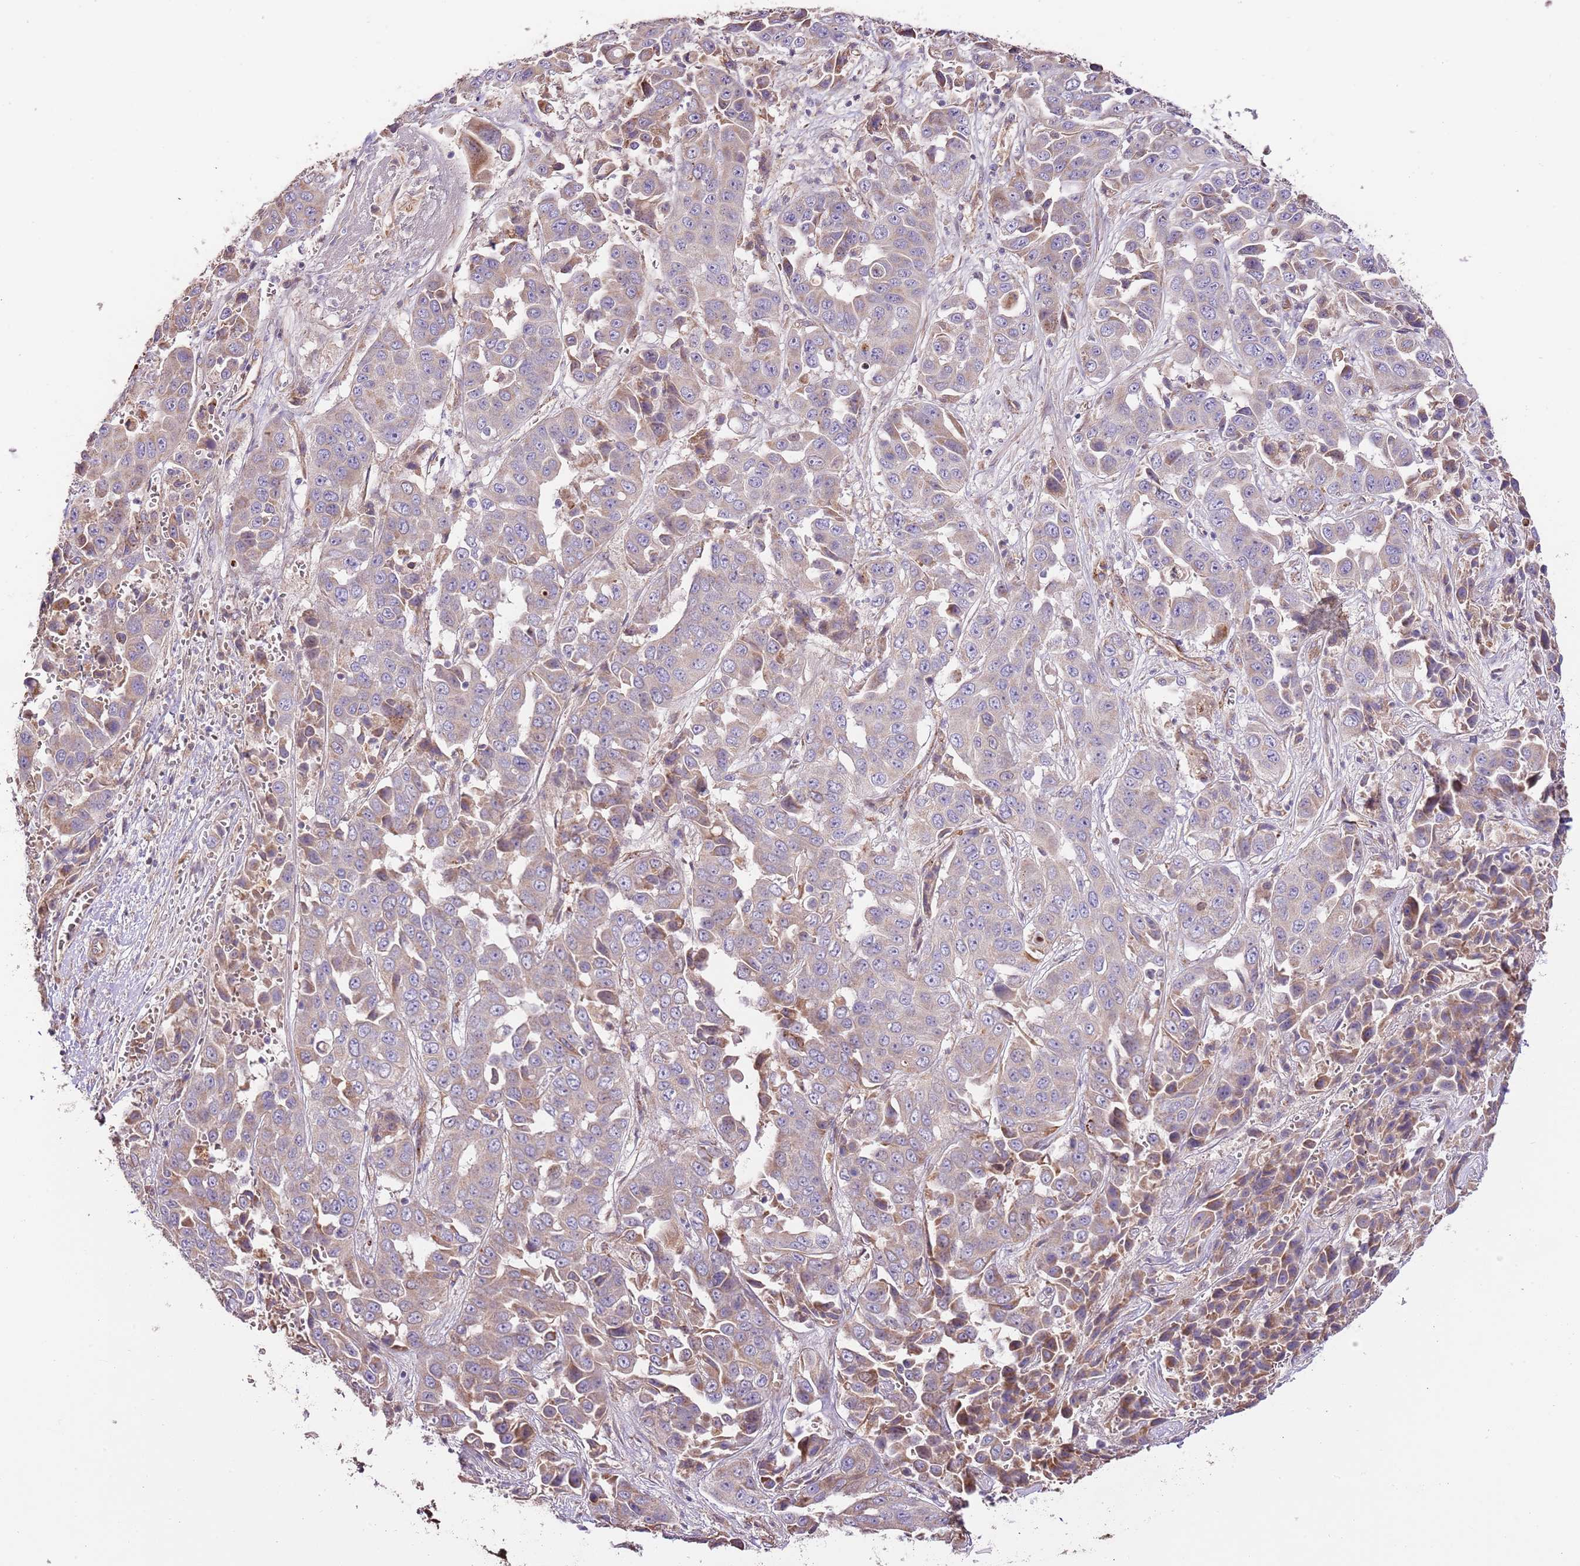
{"staining": {"intensity": "moderate", "quantity": "<25%", "location": "cytoplasmic/membranous"}, "tissue": "liver cancer", "cell_type": "Tumor cells", "image_type": "cancer", "snomed": [{"axis": "morphology", "description": "Cholangiocarcinoma"}, {"axis": "topography", "description": "Liver"}], "caption": "Brown immunohistochemical staining in liver cancer (cholangiocarcinoma) demonstrates moderate cytoplasmic/membranous positivity in about <25% of tumor cells.", "gene": "DOCK6", "patient": {"sex": "female", "age": 52}}